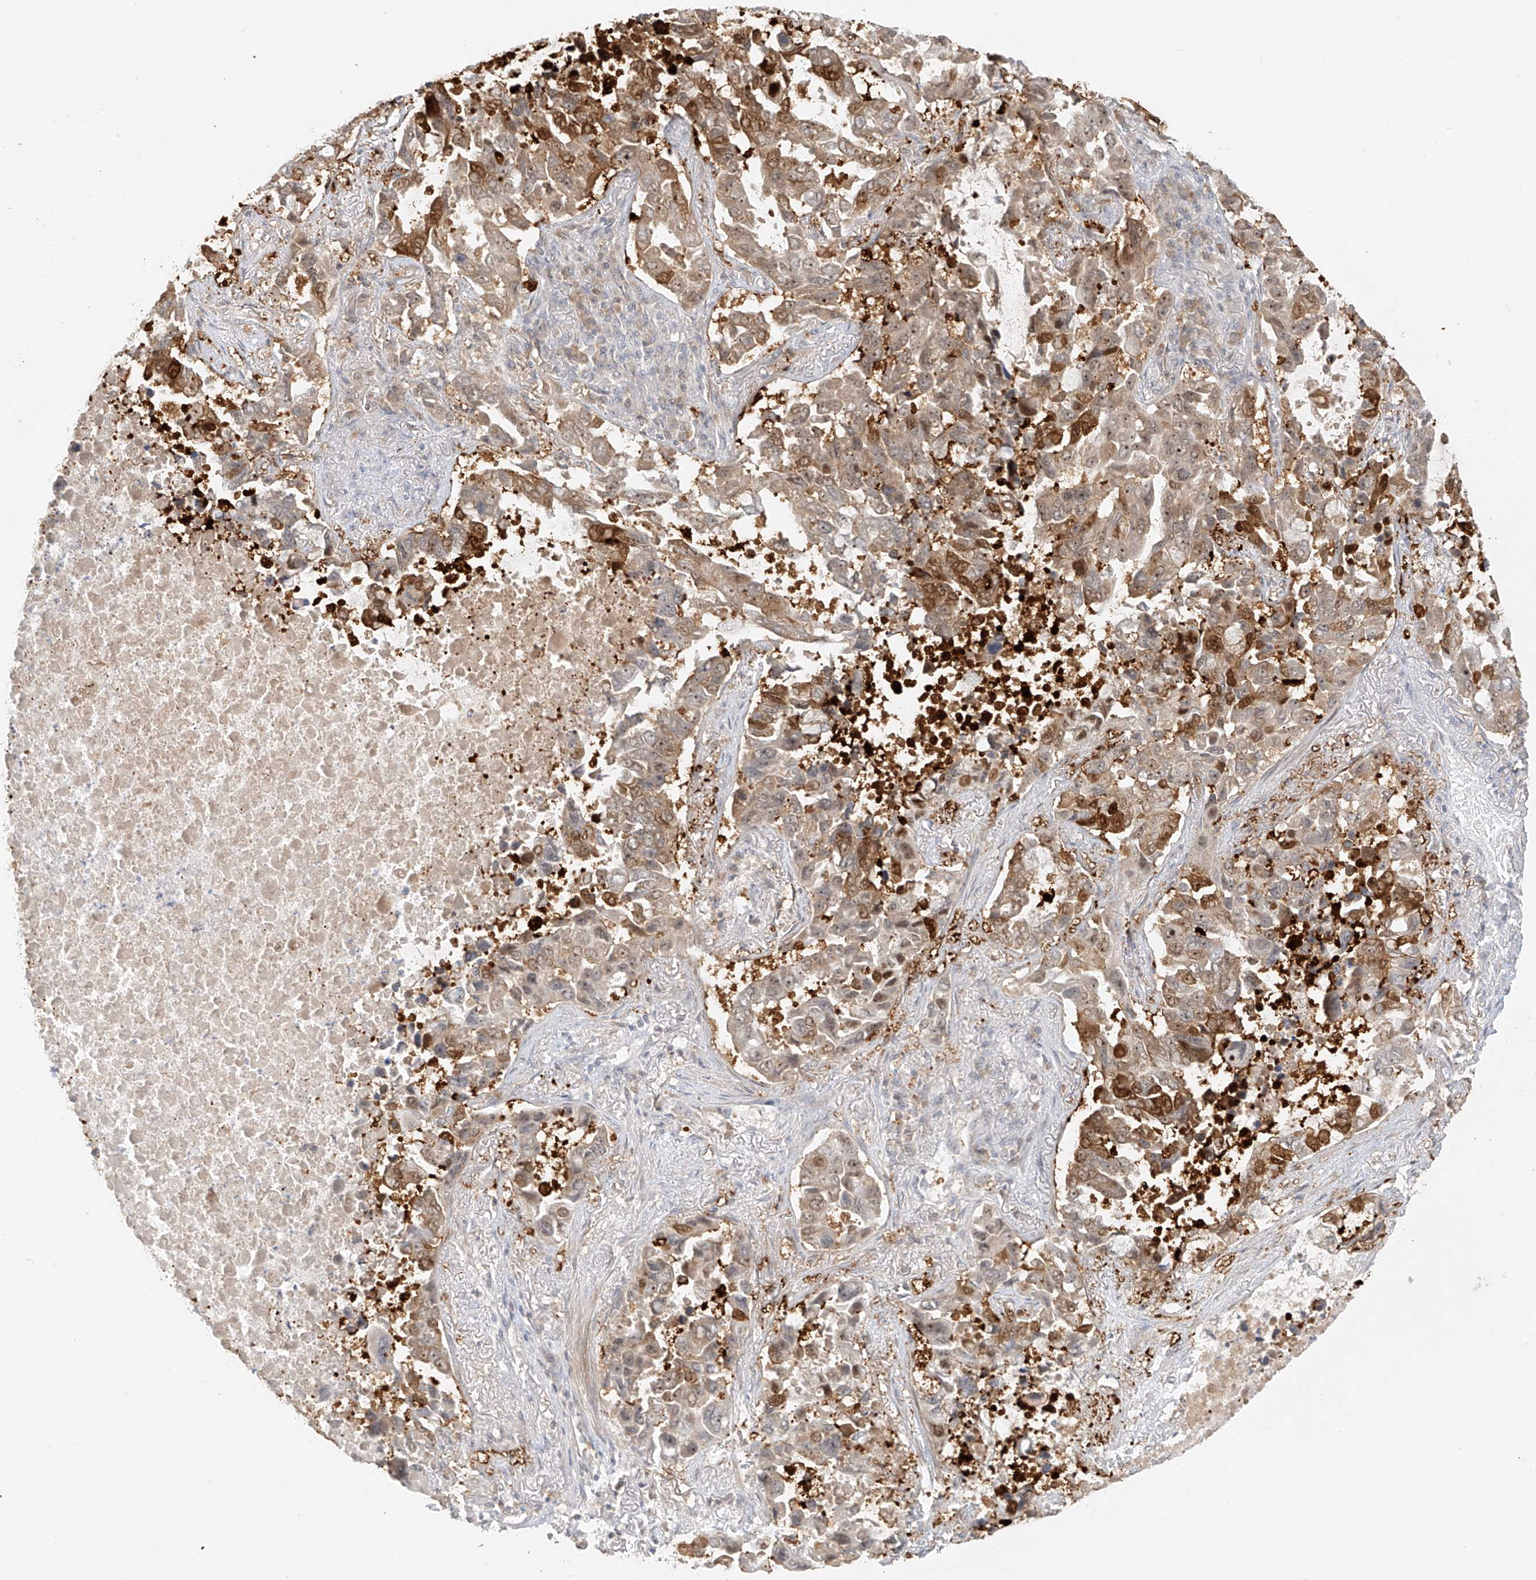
{"staining": {"intensity": "moderate", "quantity": ">75%", "location": "cytoplasmic/membranous"}, "tissue": "lung cancer", "cell_type": "Tumor cells", "image_type": "cancer", "snomed": [{"axis": "morphology", "description": "Adenocarcinoma, NOS"}, {"axis": "topography", "description": "Lung"}], "caption": "This is a photomicrograph of immunohistochemistry staining of lung cancer (adenocarcinoma), which shows moderate expression in the cytoplasmic/membranous of tumor cells.", "gene": "MIPEP", "patient": {"sex": "male", "age": 64}}